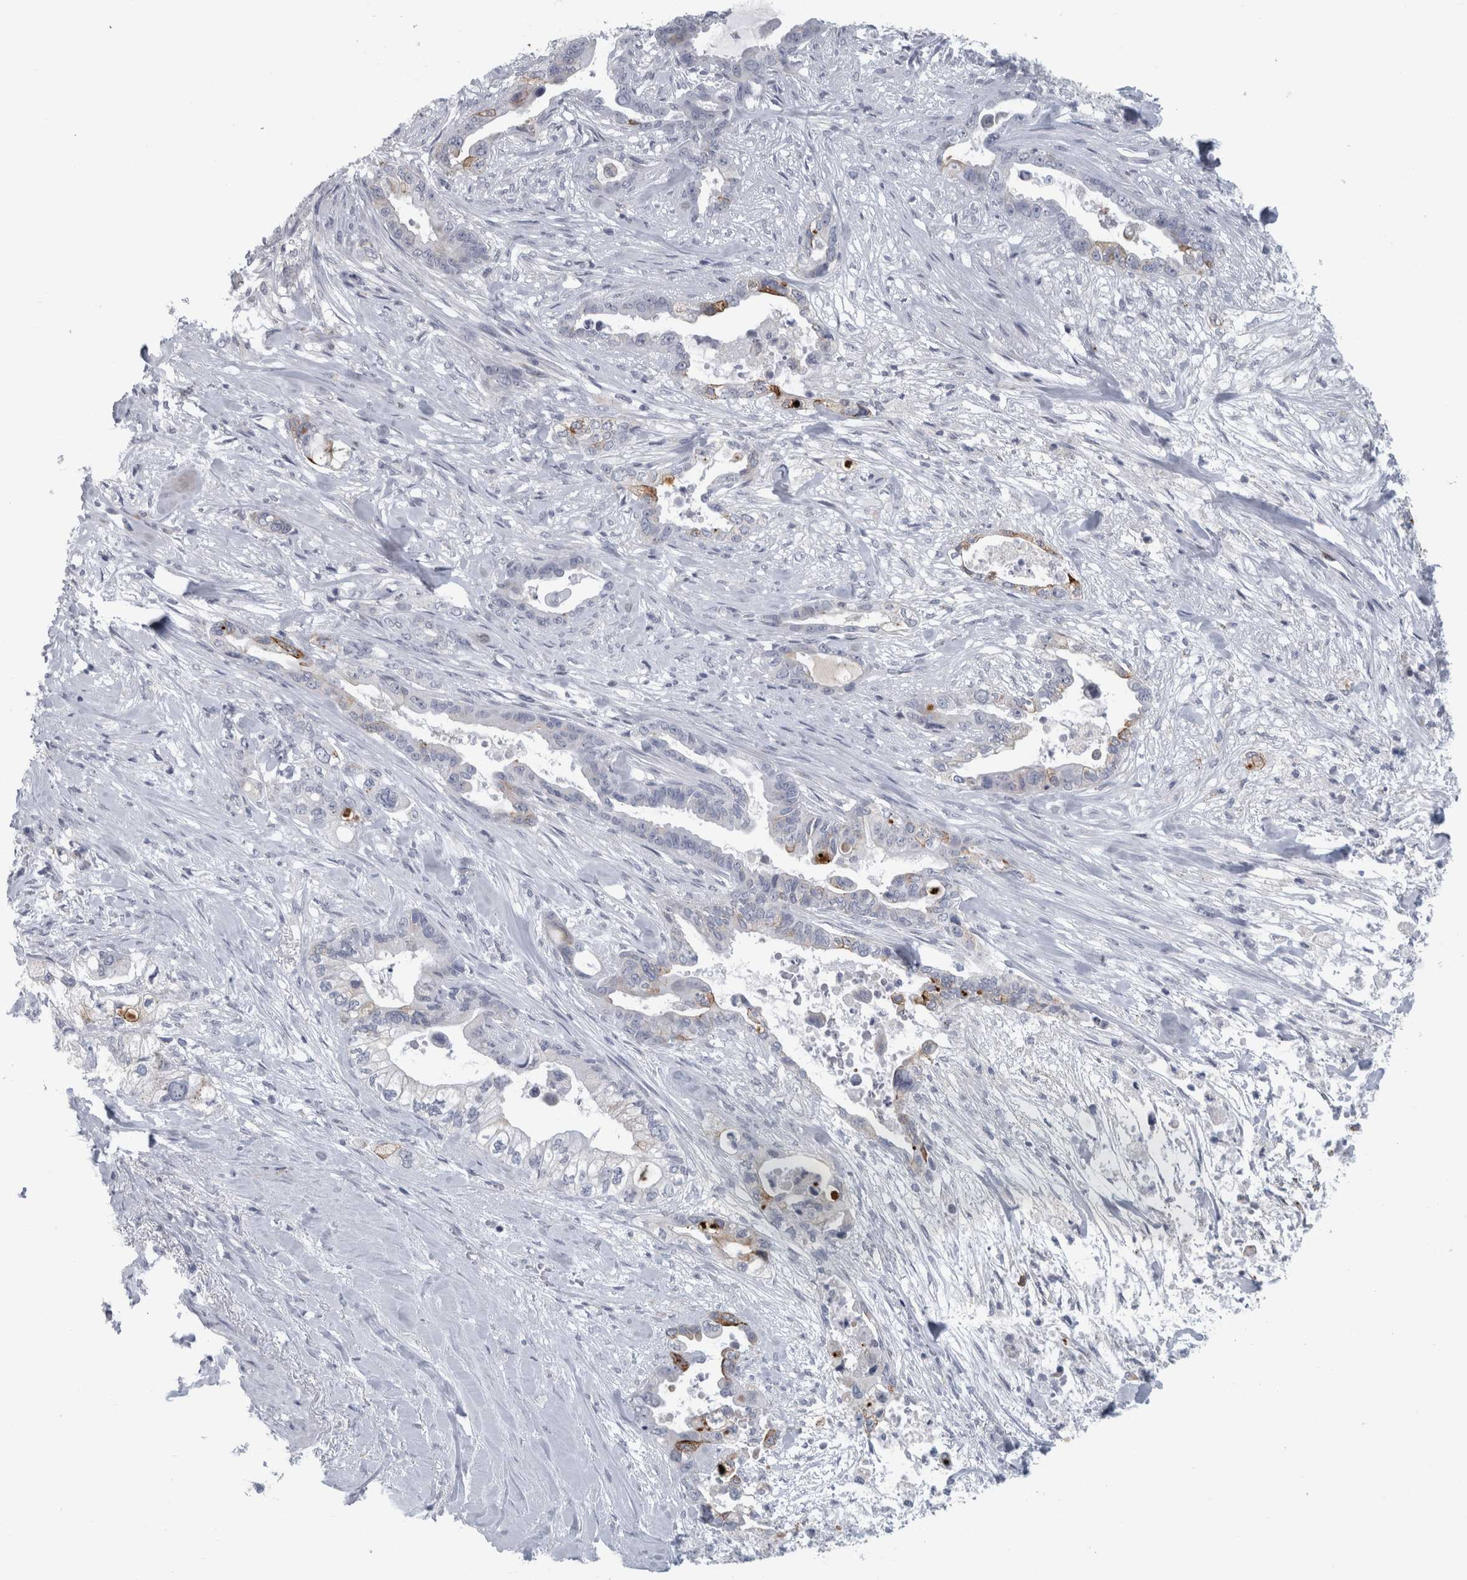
{"staining": {"intensity": "negative", "quantity": "none", "location": "none"}, "tissue": "pancreatic cancer", "cell_type": "Tumor cells", "image_type": "cancer", "snomed": [{"axis": "morphology", "description": "Adenocarcinoma, NOS"}, {"axis": "topography", "description": "Pancreas"}], "caption": "The photomicrograph displays no significant staining in tumor cells of pancreatic adenocarcinoma.", "gene": "CPE", "patient": {"sex": "male", "age": 70}}